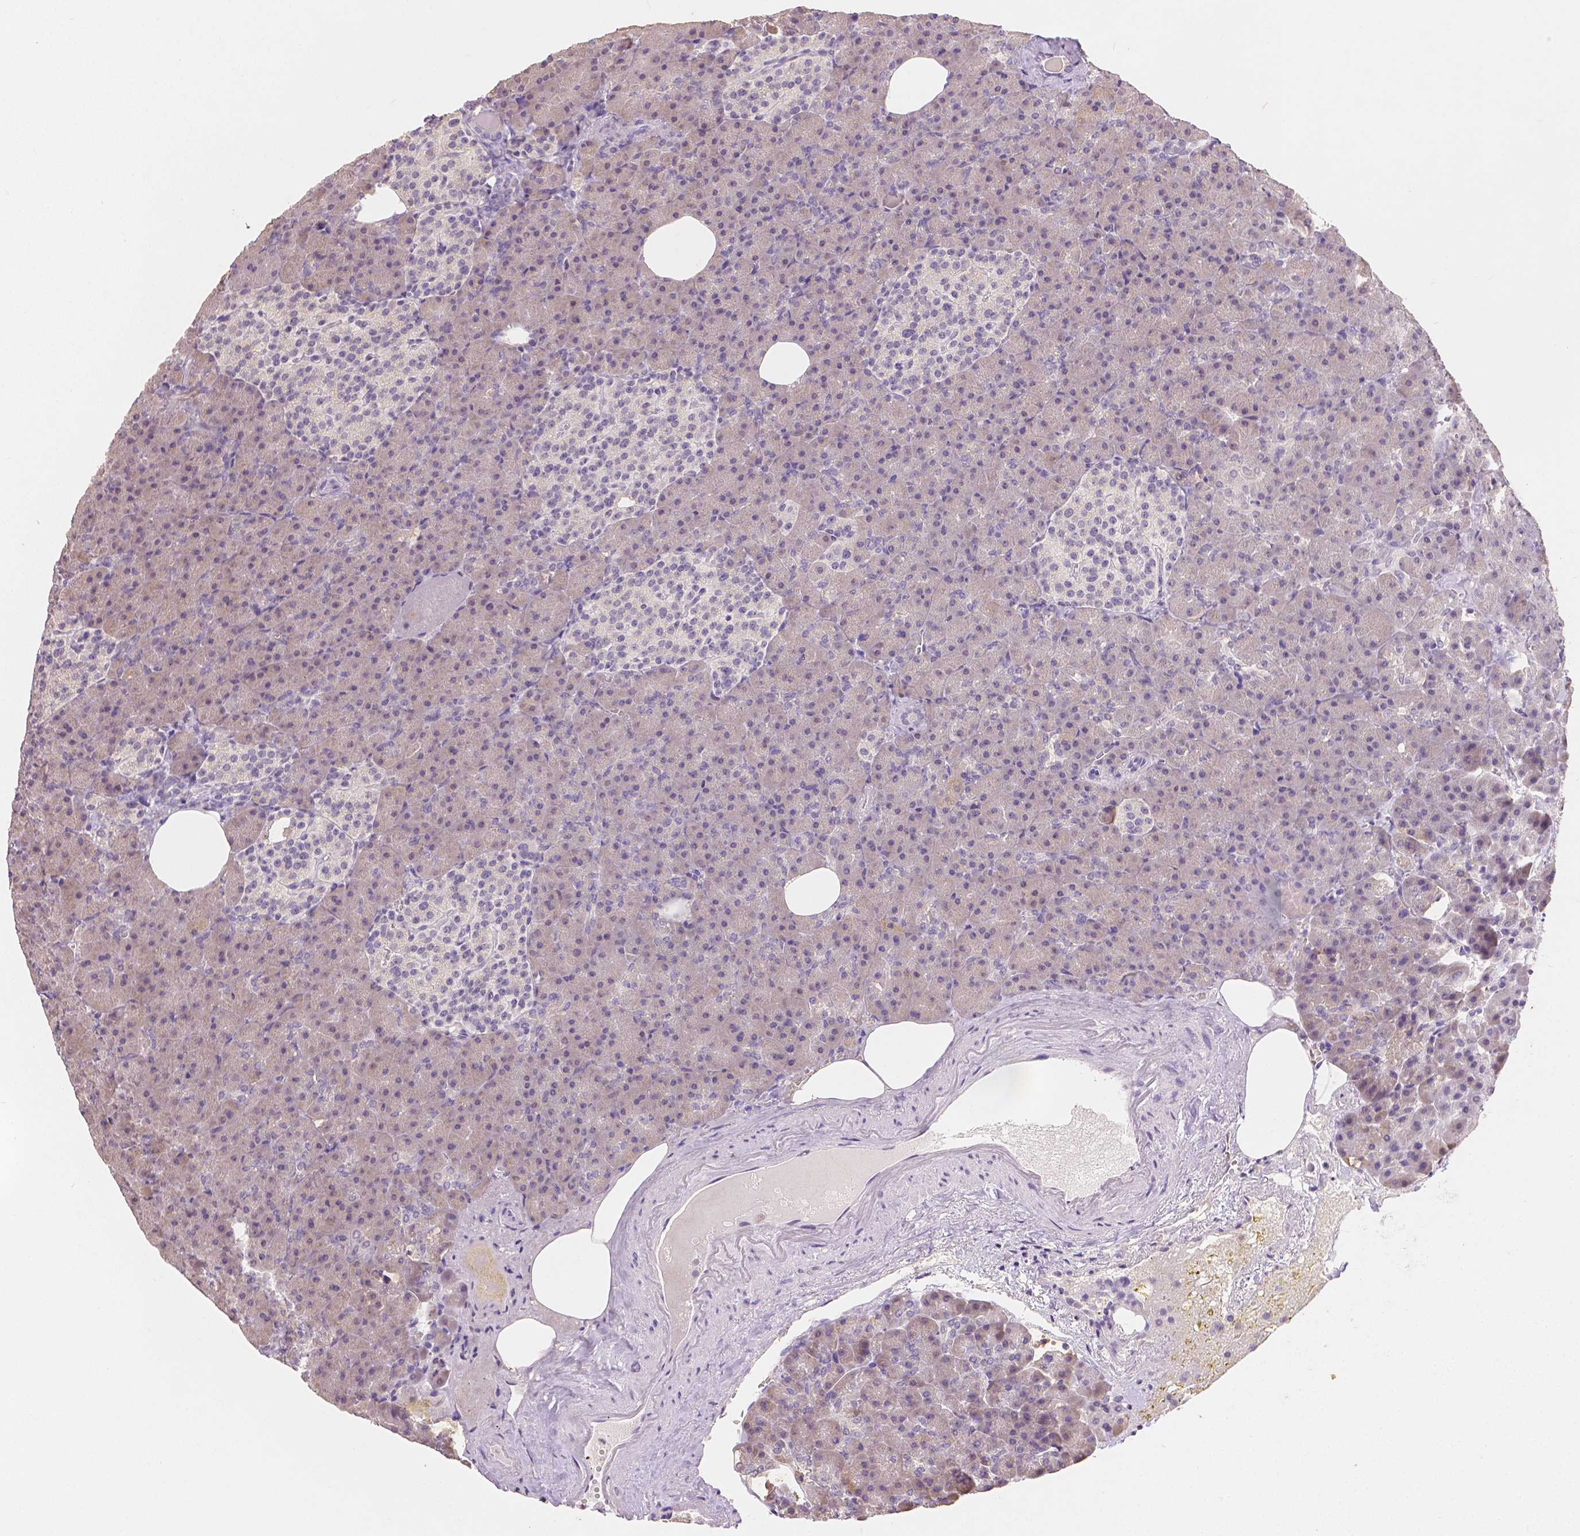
{"staining": {"intensity": "negative", "quantity": "none", "location": "none"}, "tissue": "pancreas", "cell_type": "Exocrine glandular cells", "image_type": "normal", "snomed": [{"axis": "morphology", "description": "Normal tissue, NOS"}, {"axis": "topography", "description": "Pancreas"}], "caption": "Pancreas stained for a protein using IHC exhibits no positivity exocrine glandular cells.", "gene": "TGM1", "patient": {"sex": "female", "age": 74}}